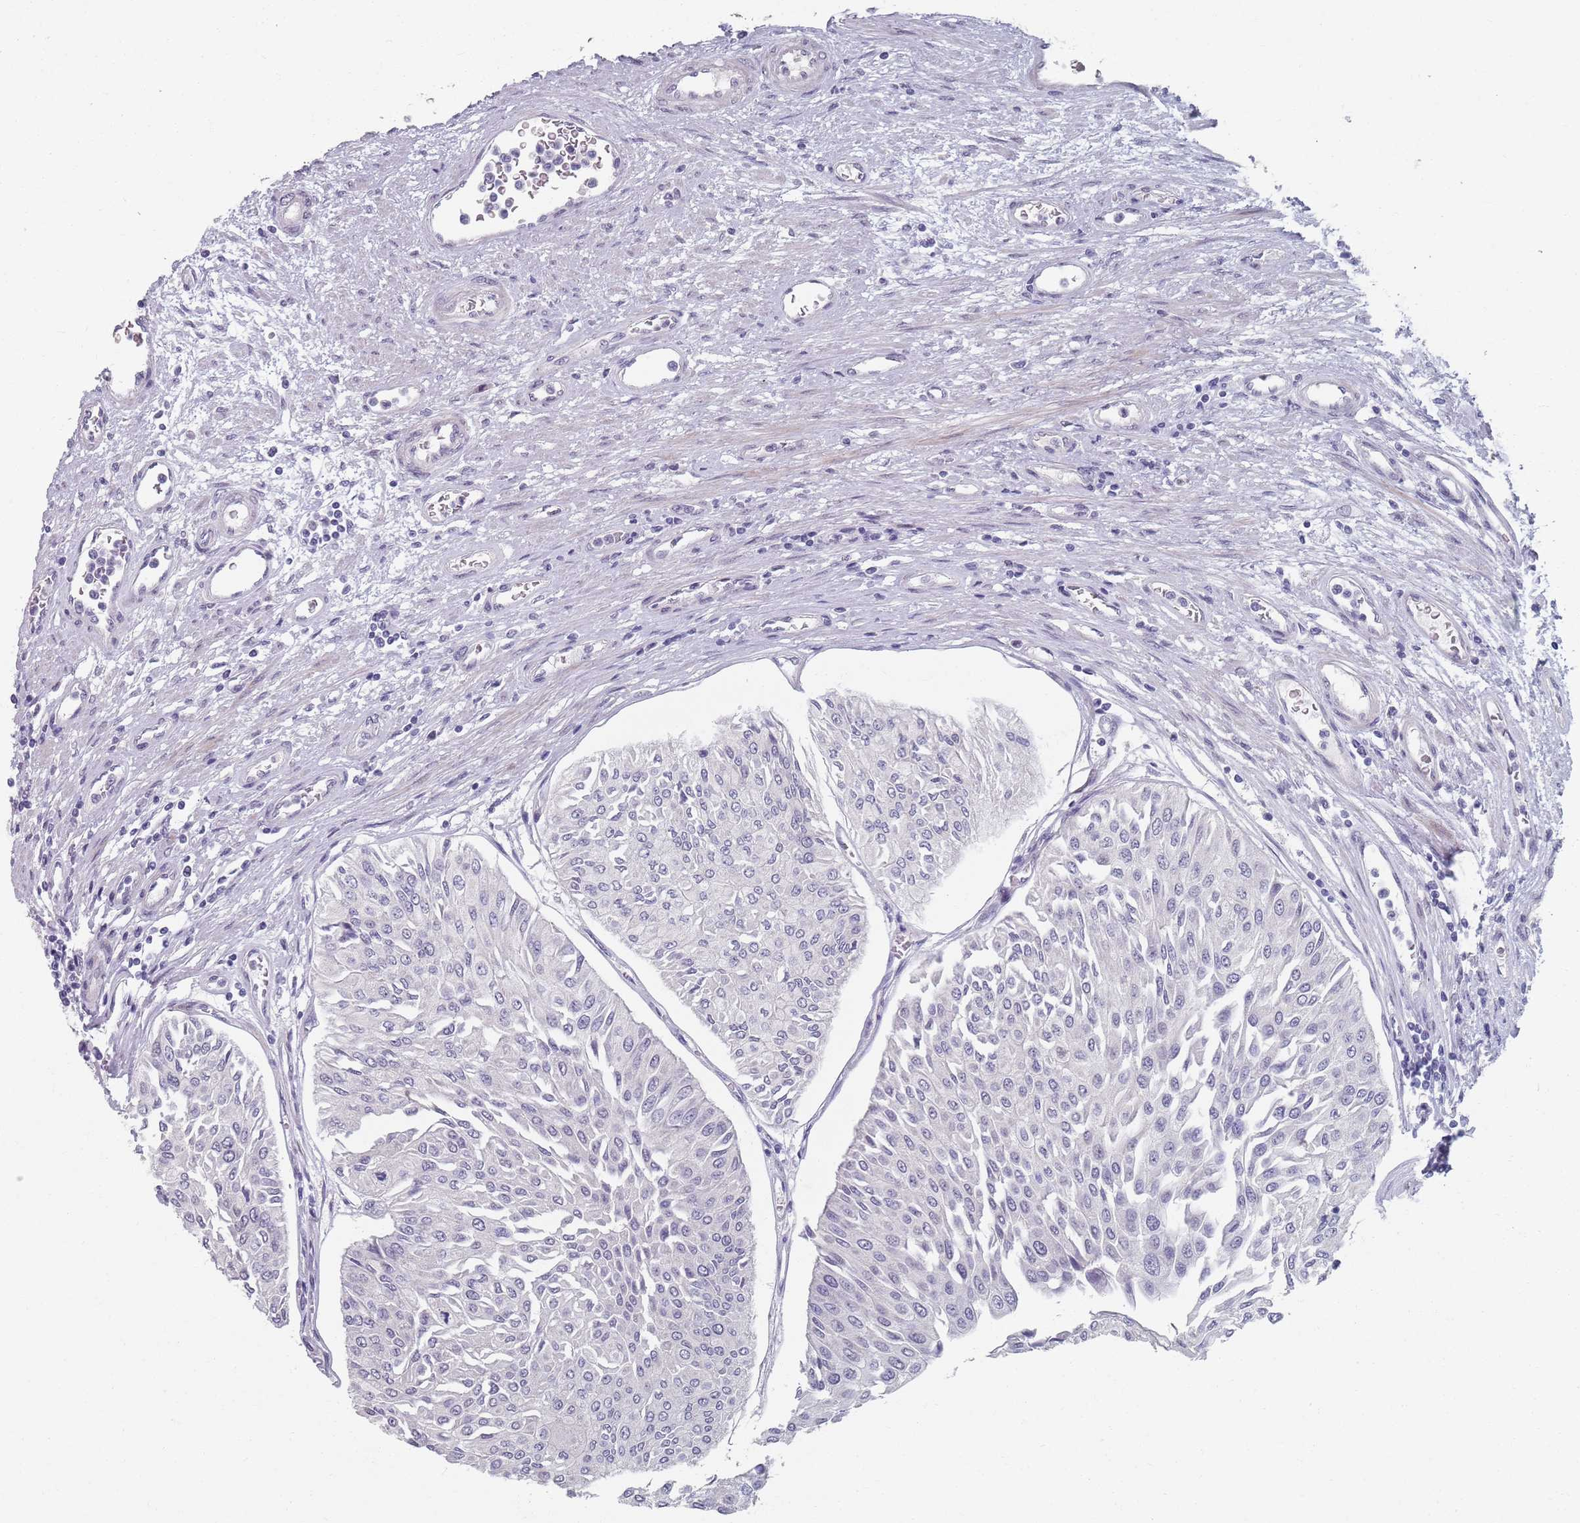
{"staining": {"intensity": "negative", "quantity": "none", "location": "none"}, "tissue": "urothelial cancer", "cell_type": "Tumor cells", "image_type": "cancer", "snomed": [{"axis": "morphology", "description": "Urothelial carcinoma, Low grade"}, {"axis": "topography", "description": "Urinary bladder"}], "caption": "Tumor cells show no significant protein expression in urothelial carcinoma (low-grade). (Stains: DAB (3,3'-diaminobenzidine) immunohistochemistry with hematoxylin counter stain, Microscopy: brightfield microscopy at high magnification).", "gene": "SAMD1", "patient": {"sex": "male", "age": 67}}